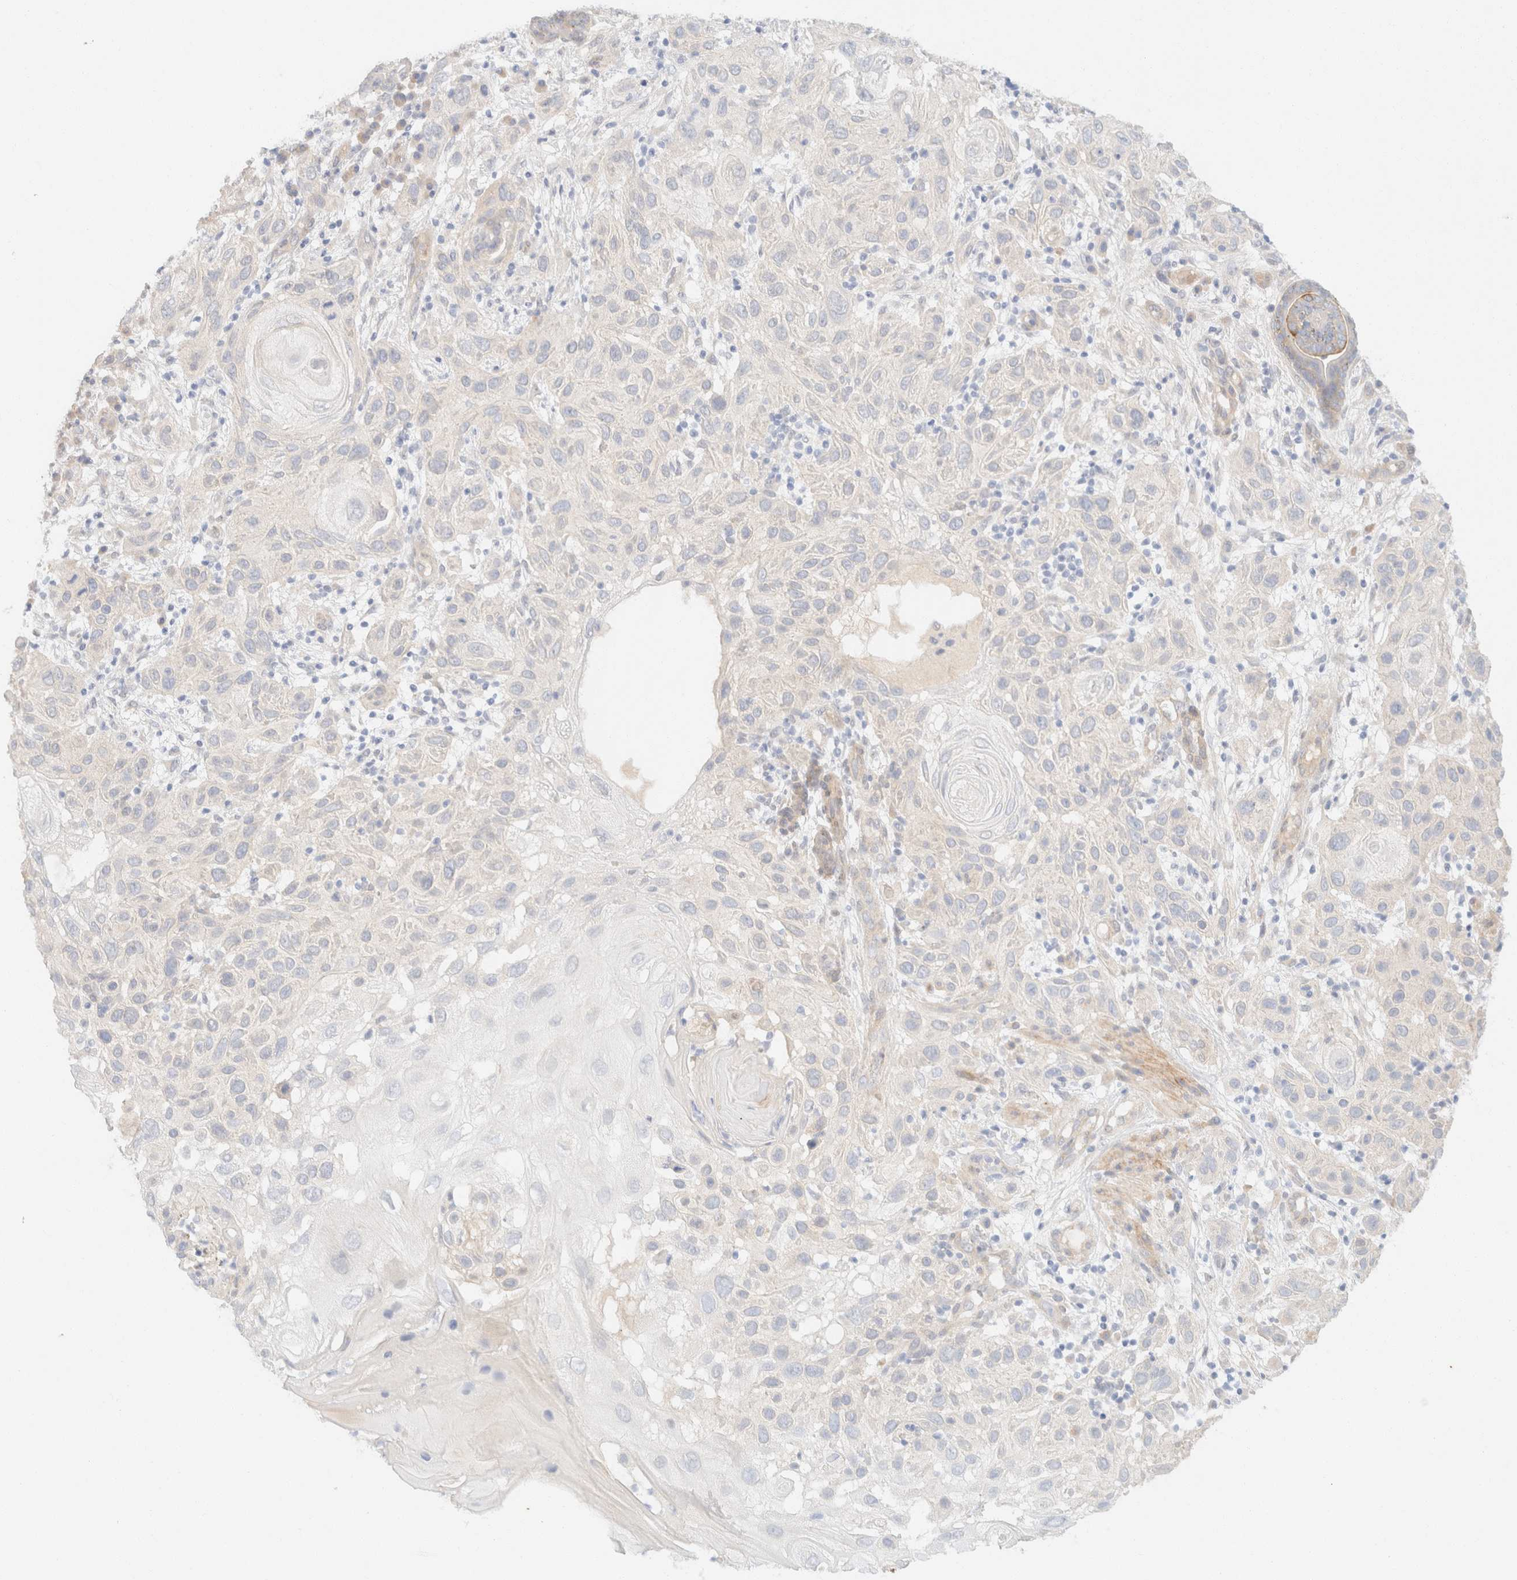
{"staining": {"intensity": "negative", "quantity": "none", "location": "none"}, "tissue": "skin cancer", "cell_type": "Tumor cells", "image_type": "cancer", "snomed": [{"axis": "morphology", "description": "Normal tissue, NOS"}, {"axis": "morphology", "description": "Squamous cell carcinoma, NOS"}, {"axis": "topography", "description": "Skin"}], "caption": "This is a micrograph of immunohistochemistry staining of skin squamous cell carcinoma, which shows no expression in tumor cells.", "gene": "CSNK1E", "patient": {"sex": "female", "age": 96}}